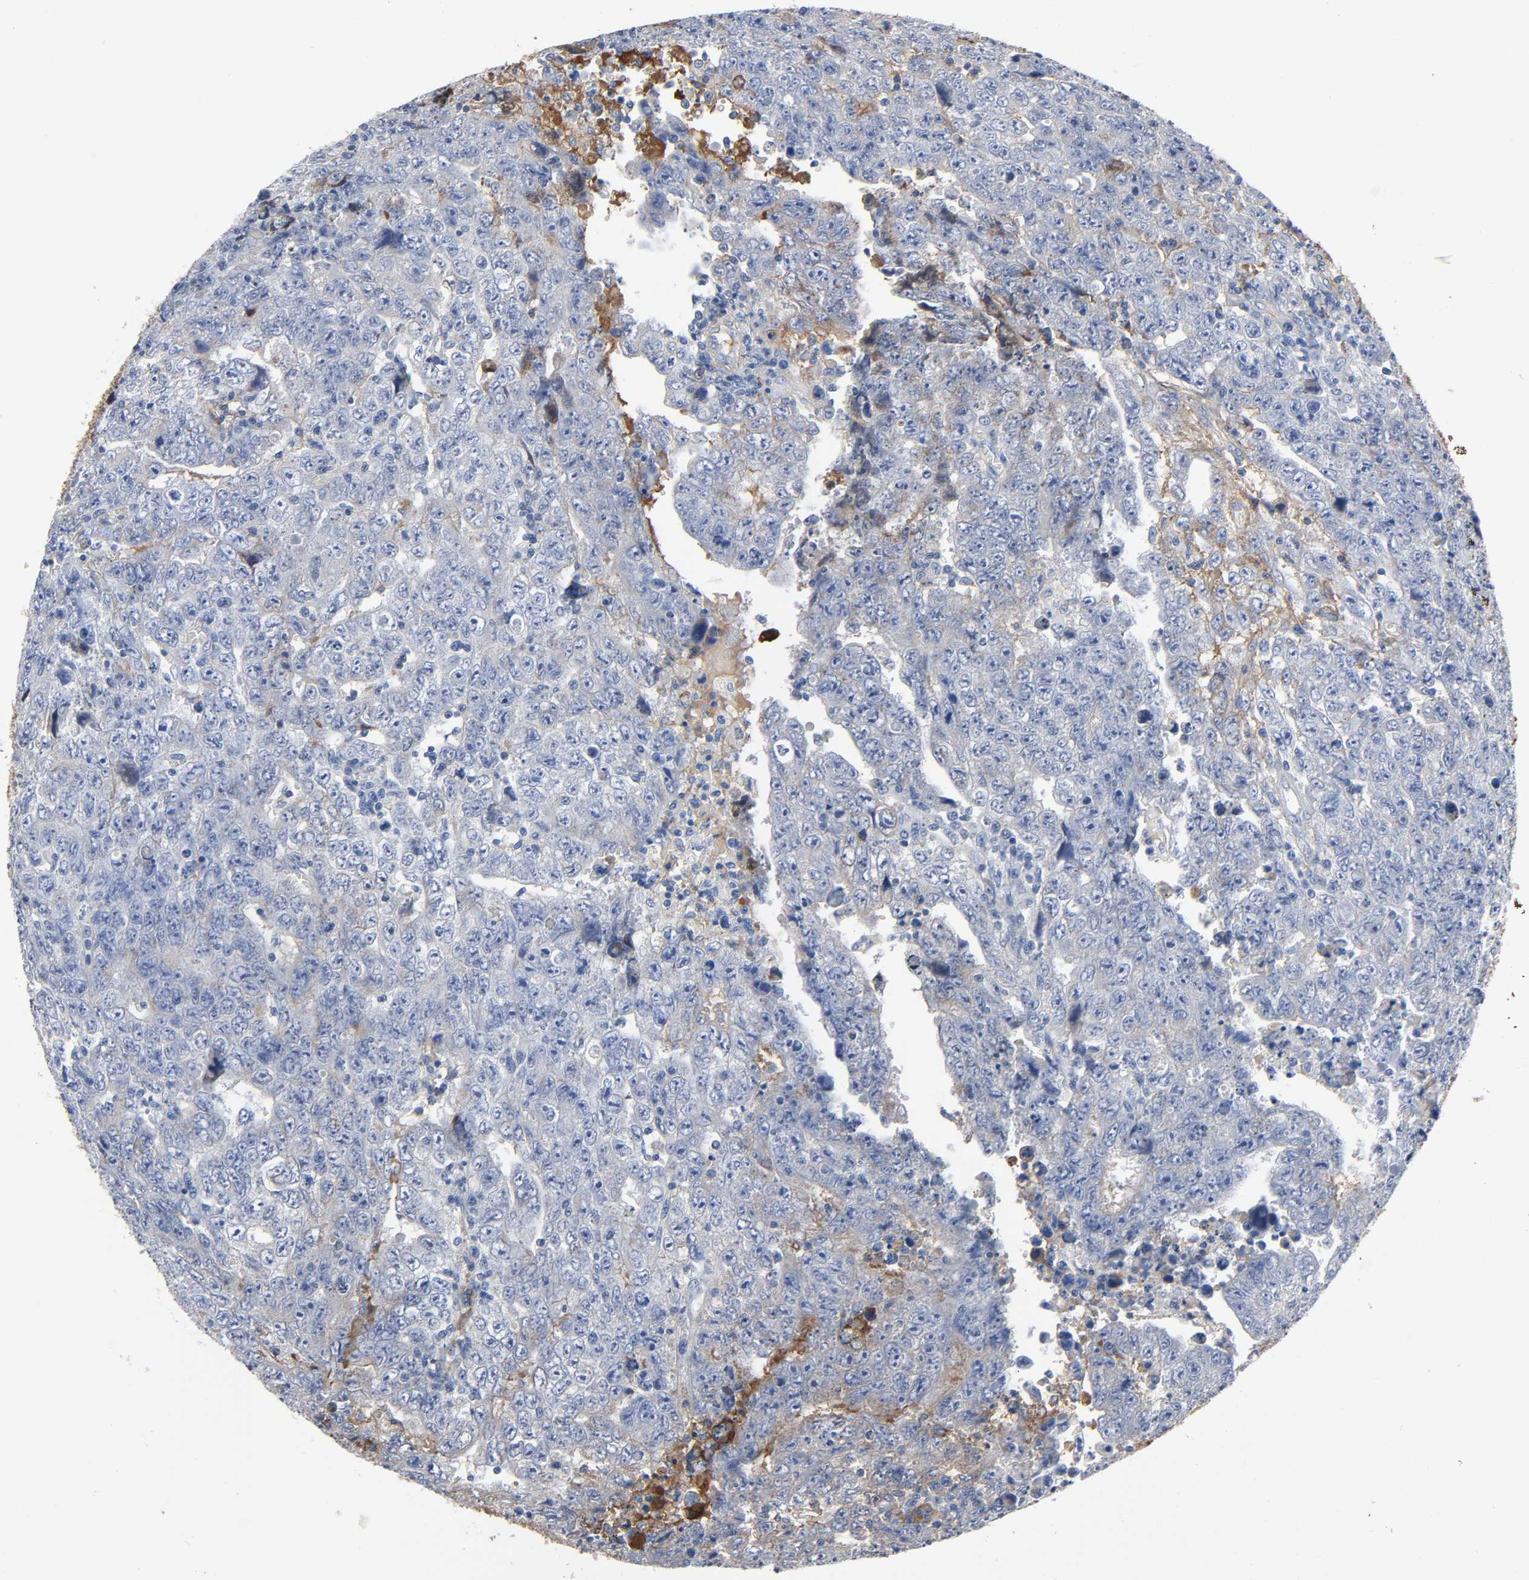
{"staining": {"intensity": "negative", "quantity": "none", "location": "none"}, "tissue": "testis cancer", "cell_type": "Tumor cells", "image_type": "cancer", "snomed": [{"axis": "morphology", "description": "Carcinoma, Embryonal, NOS"}, {"axis": "topography", "description": "Testis"}], "caption": "Immunohistochemistry (IHC) of human testis embryonal carcinoma demonstrates no expression in tumor cells.", "gene": "FBLN1", "patient": {"sex": "male", "age": 28}}